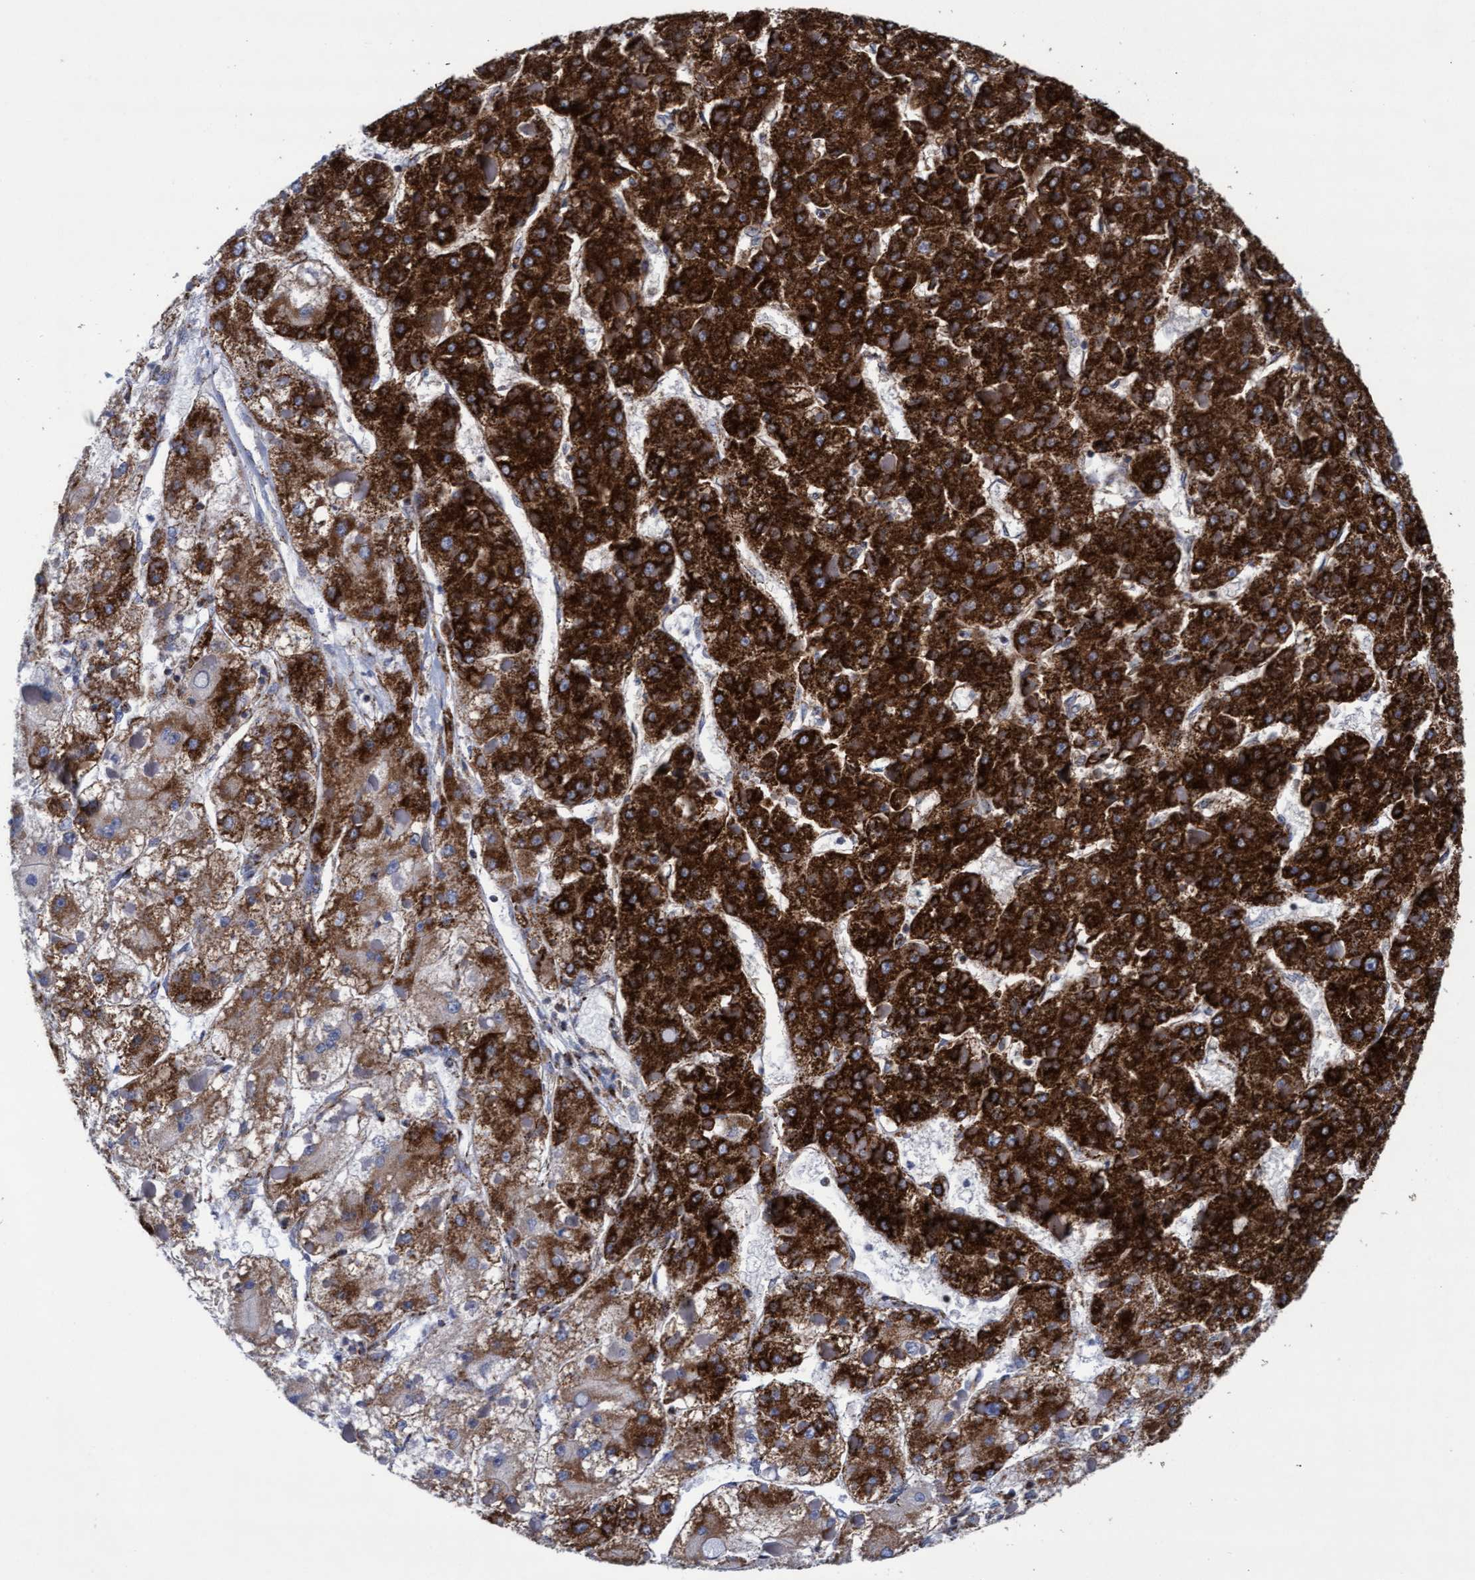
{"staining": {"intensity": "strong", "quantity": ">75%", "location": "cytoplasmic/membranous"}, "tissue": "liver cancer", "cell_type": "Tumor cells", "image_type": "cancer", "snomed": [{"axis": "morphology", "description": "Carcinoma, Hepatocellular, NOS"}, {"axis": "topography", "description": "Liver"}], "caption": "Liver hepatocellular carcinoma was stained to show a protein in brown. There is high levels of strong cytoplasmic/membranous positivity in about >75% of tumor cells.", "gene": "MRPL38", "patient": {"sex": "female", "age": 73}}